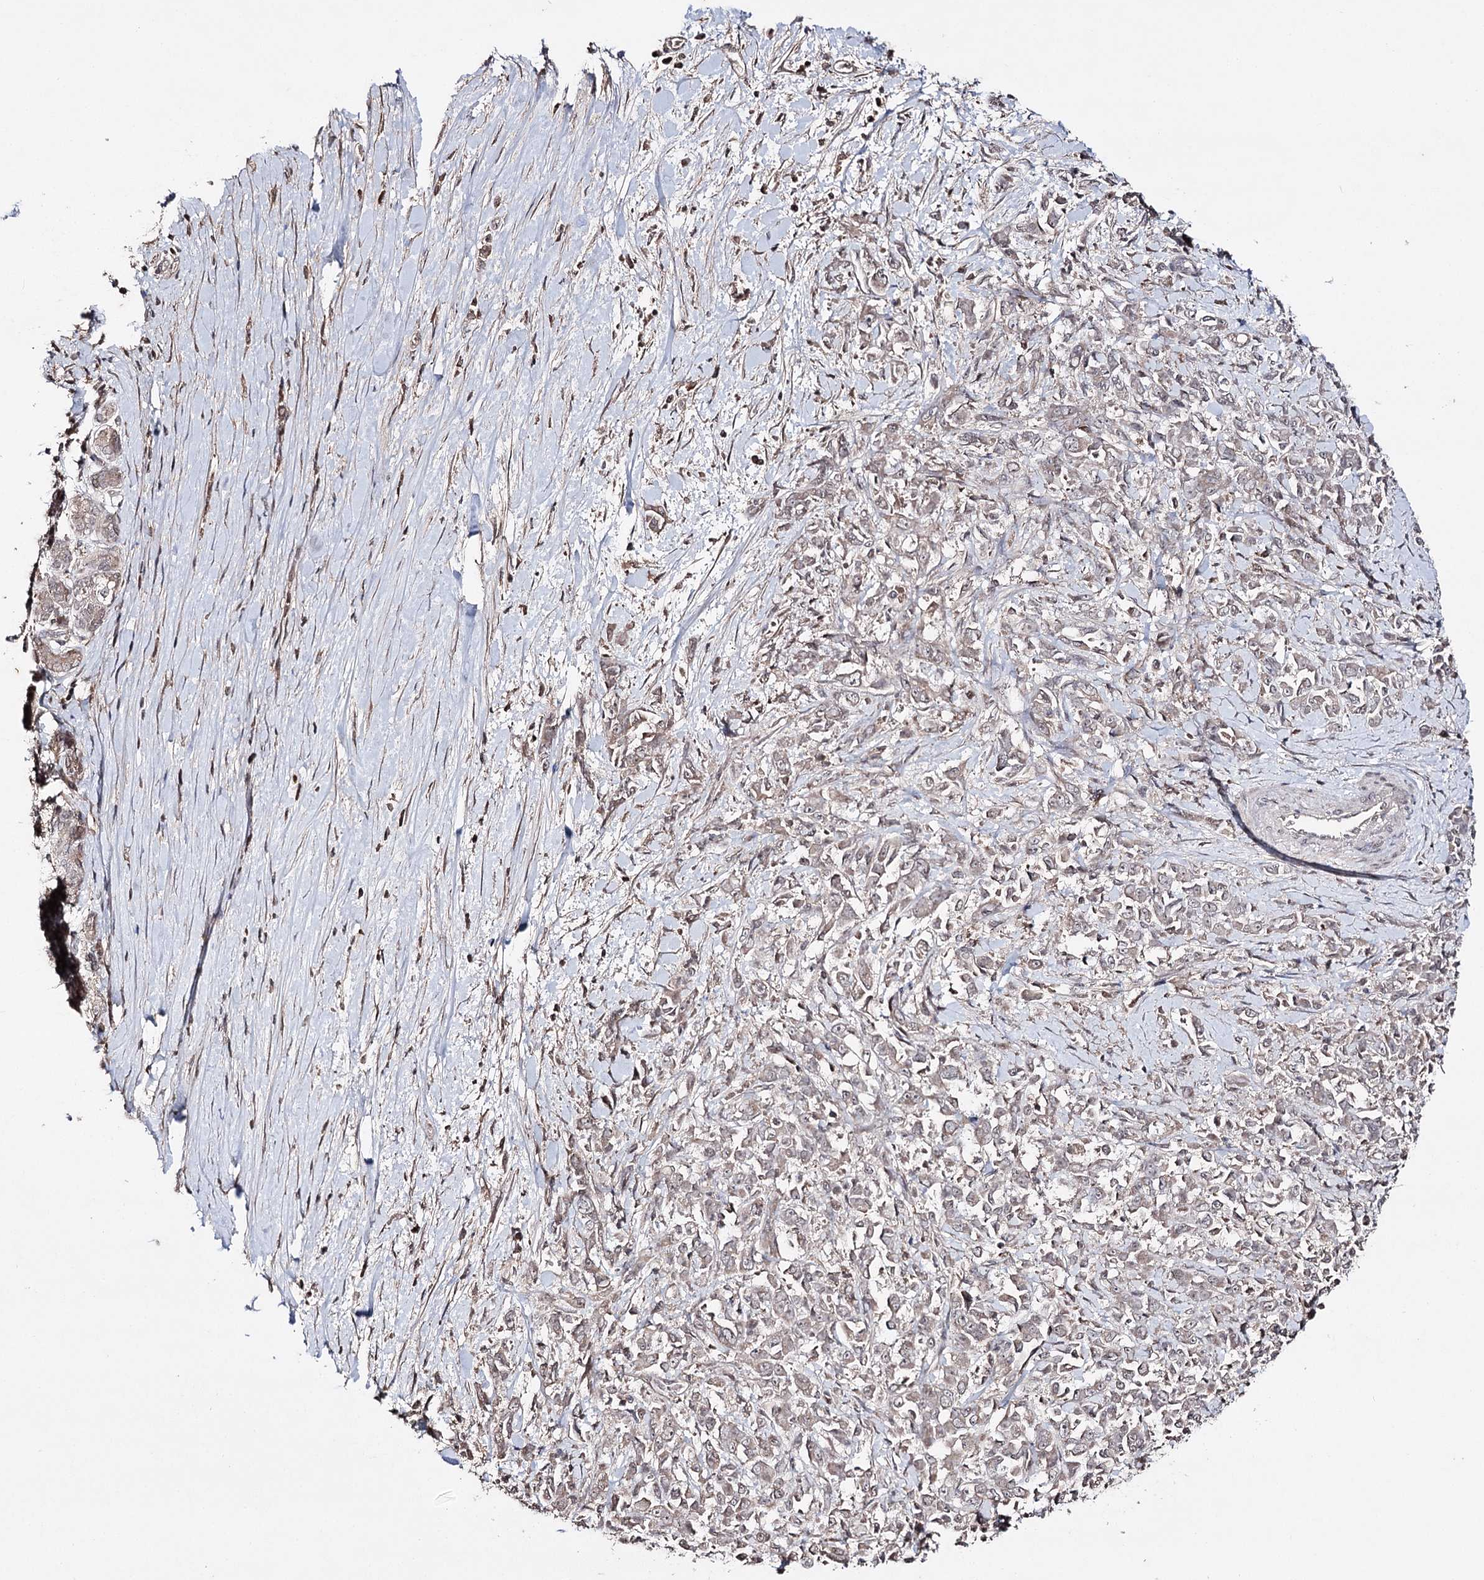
{"staining": {"intensity": "weak", "quantity": "25%-75%", "location": "cytoplasmic/membranous"}, "tissue": "pancreatic cancer", "cell_type": "Tumor cells", "image_type": "cancer", "snomed": [{"axis": "morphology", "description": "Normal tissue, NOS"}, {"axis": "morphology", "description": "Adenocarcinoma, NOS"}, {"axis": "topography", "description": "Pancreas"}], "caption": "Tumor cells exhibit weak cytoplasmic/membranous staining in approximately 25%-75% of cells in pancreatic cancer (adenocarcinoma).", "gene": "SYNGR3", "patient": {"sex": "female", "age": 64}}